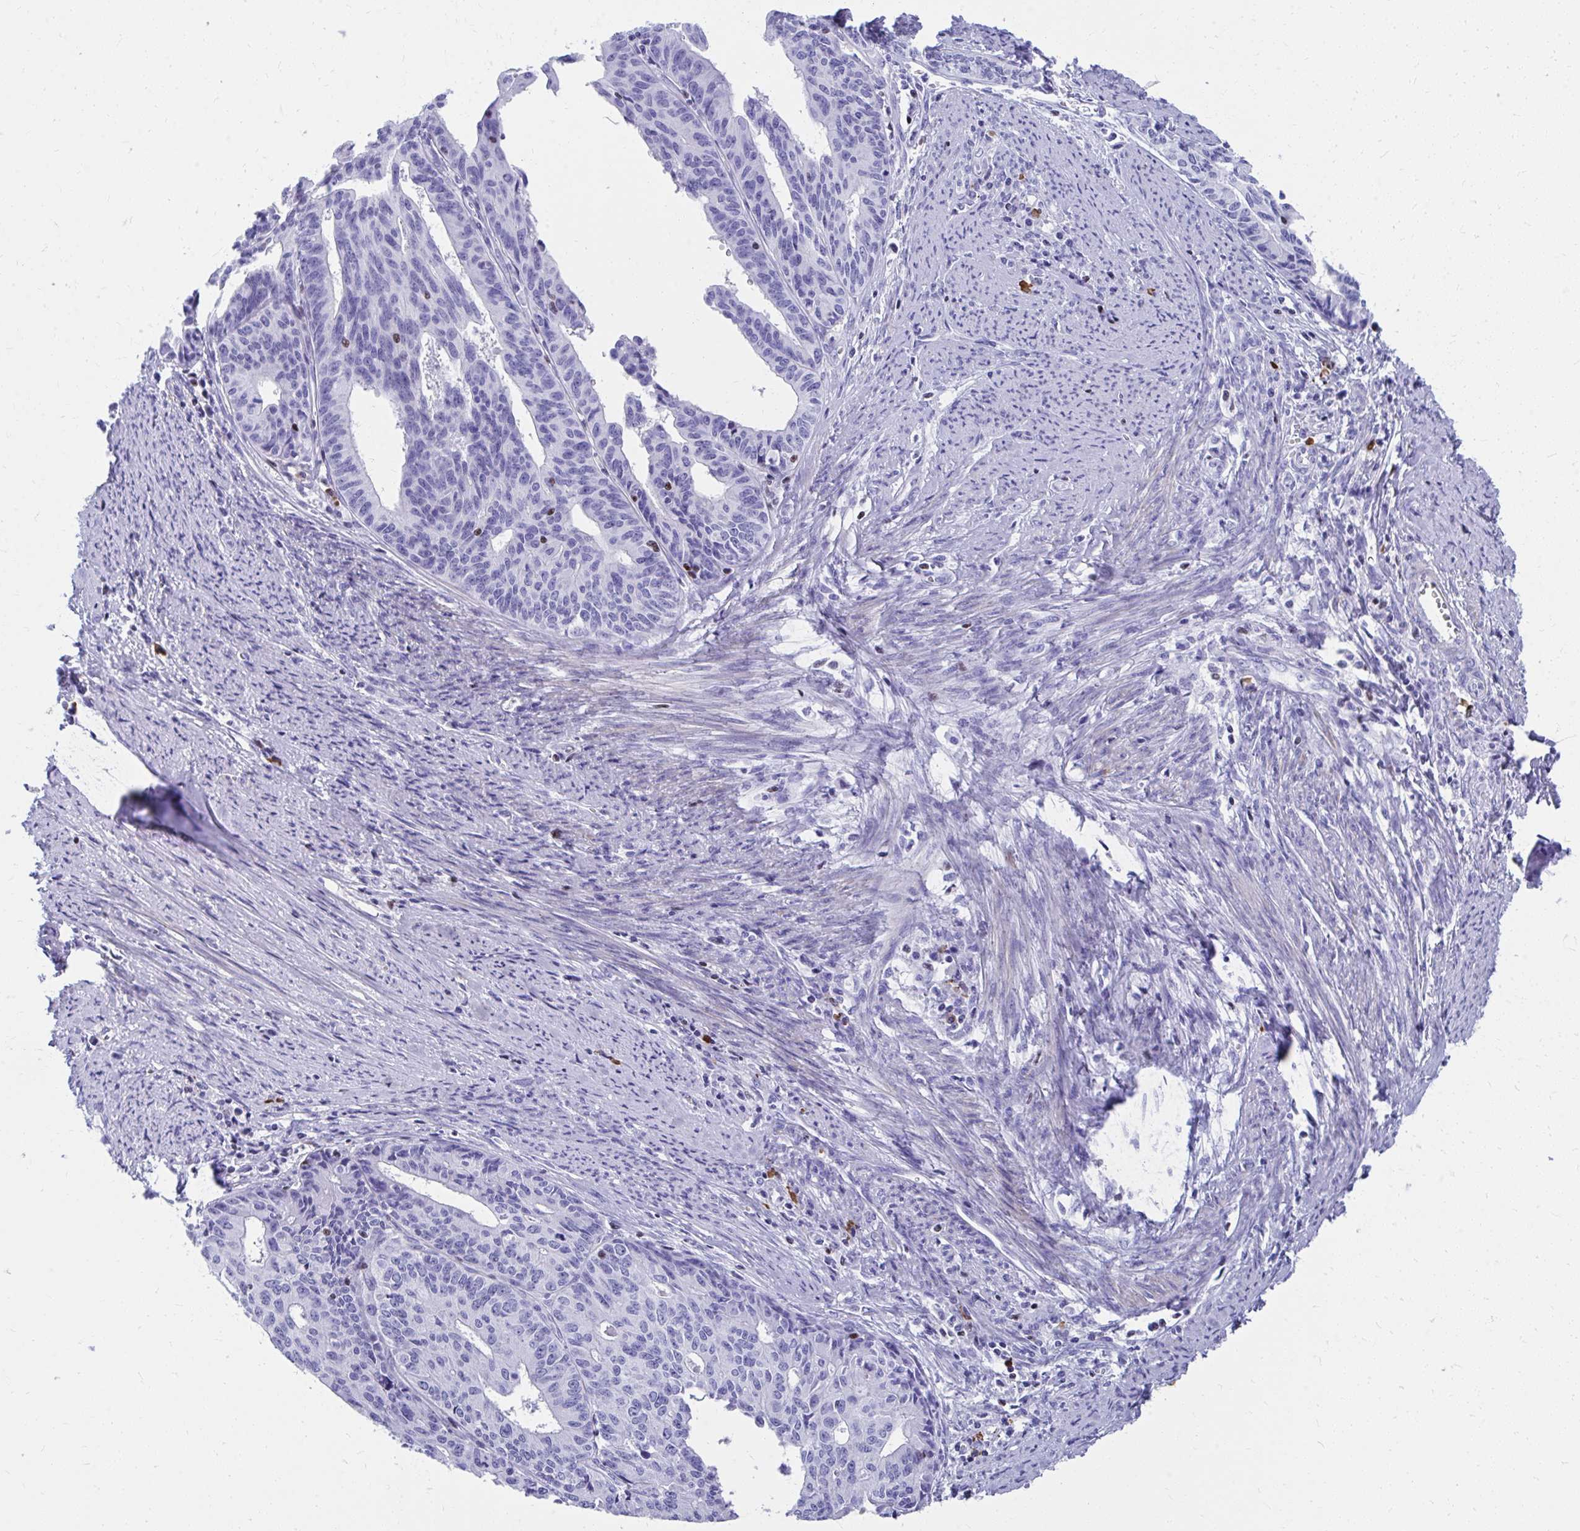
{"staining": {"intensity": "negative", "quantity": "none", "location": "none"}, "tissue": "endometrial cancer", "cell_type": "Tumor cells", "image_type": "cancer", "snomed": [{"axis": "morphology", "description": "Adenocarcinoma, NOS"}, {"axis": "topography", "description": "Endometrium"}], "caption": "There is no significant positivity in tumor cells of endometrial adenocarcinoma.", "gene": "RUNX3", "patient": {"sex": "female", "age": 65}}